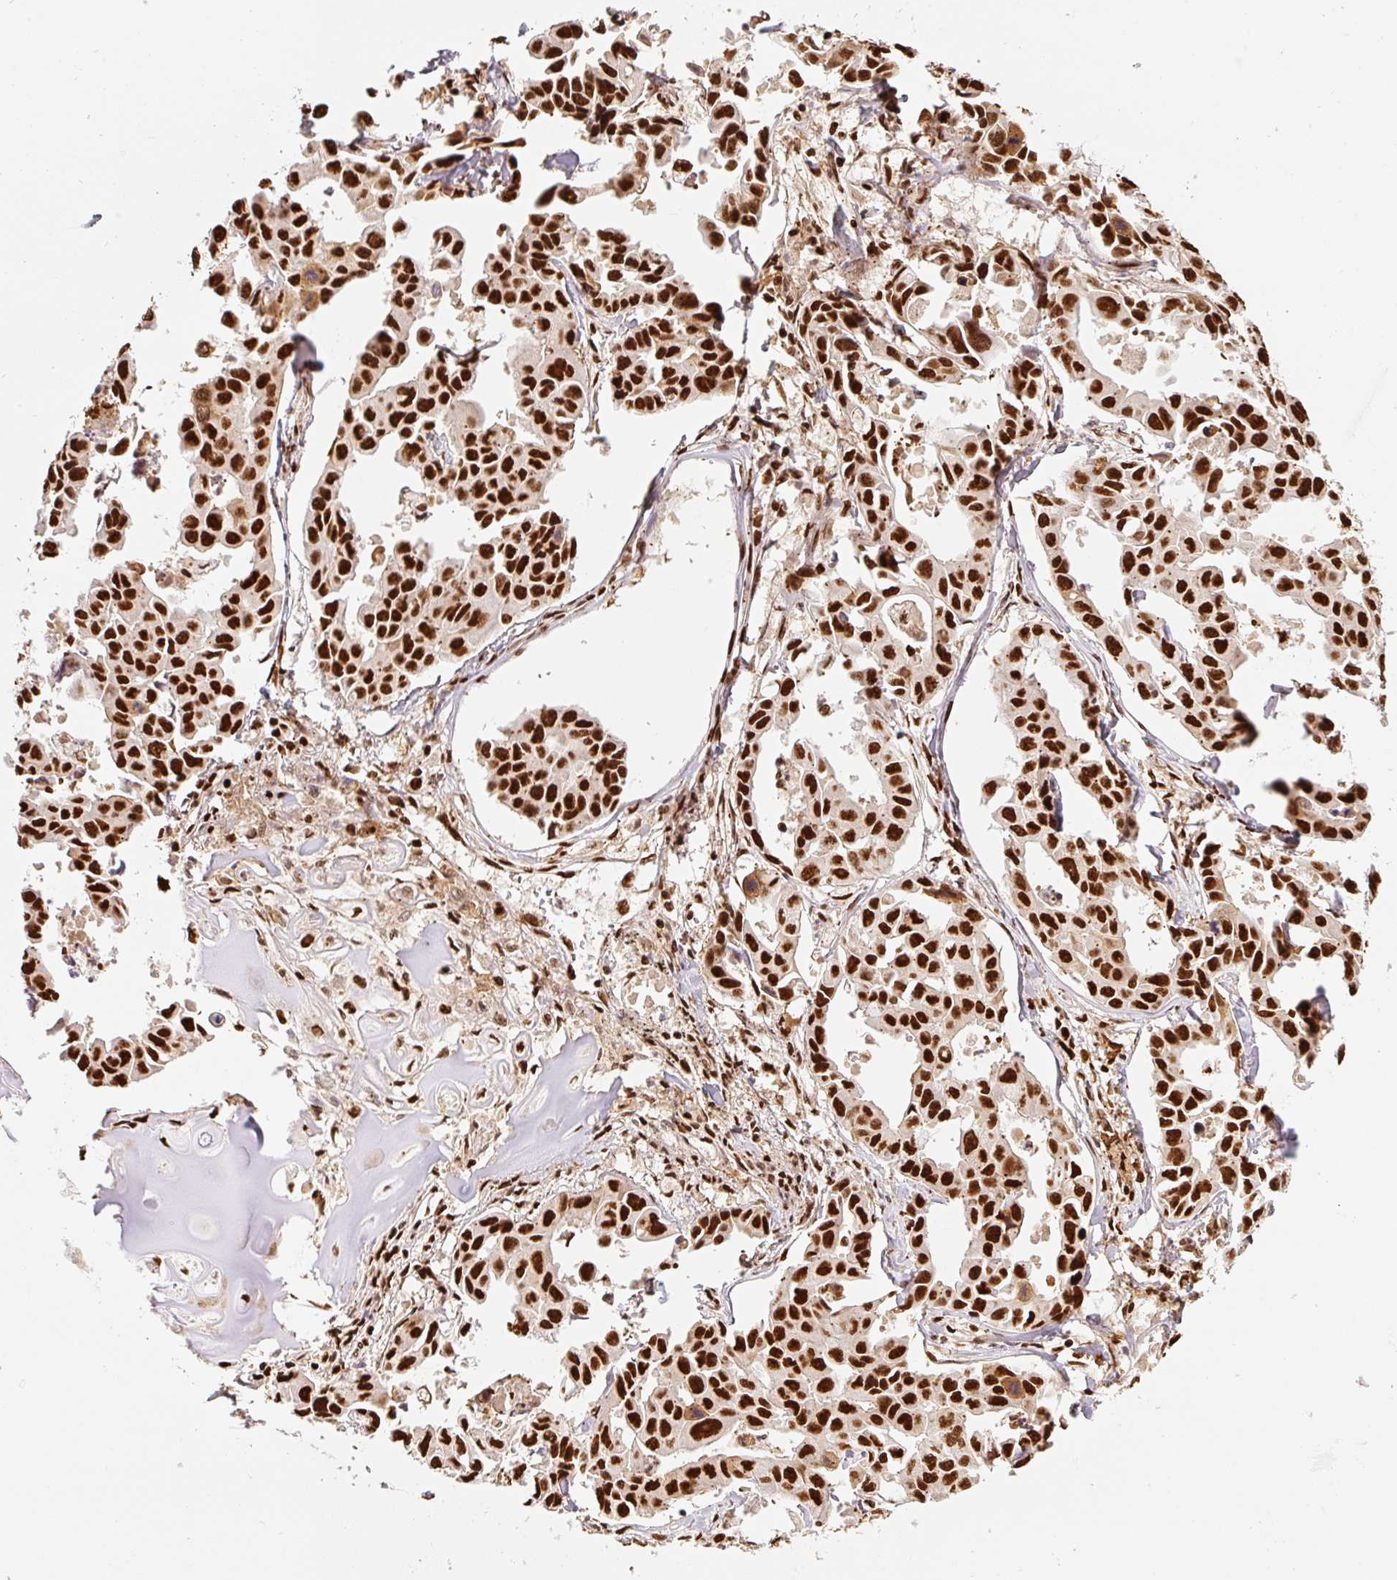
{"staining": {"intensity": "strong", "quantity": ">75%", "location": "nuclear"}, "tissue": "lung cancer", "cell_type": "Tumor cells", "image_type": "cancer", "snomed": [{"axis": "morphology", "description": "Adenocarcinoma, NOS"}, {"axis": "topography", "description": "Lung"}], "caption": "A high amount of strong nuclear positivity is appreciated in about >75% of tumor cells in adenocarcinoma (lung) tissue.", "gene": "GPR139", "patient": {"sex": "male", "age": 64}}